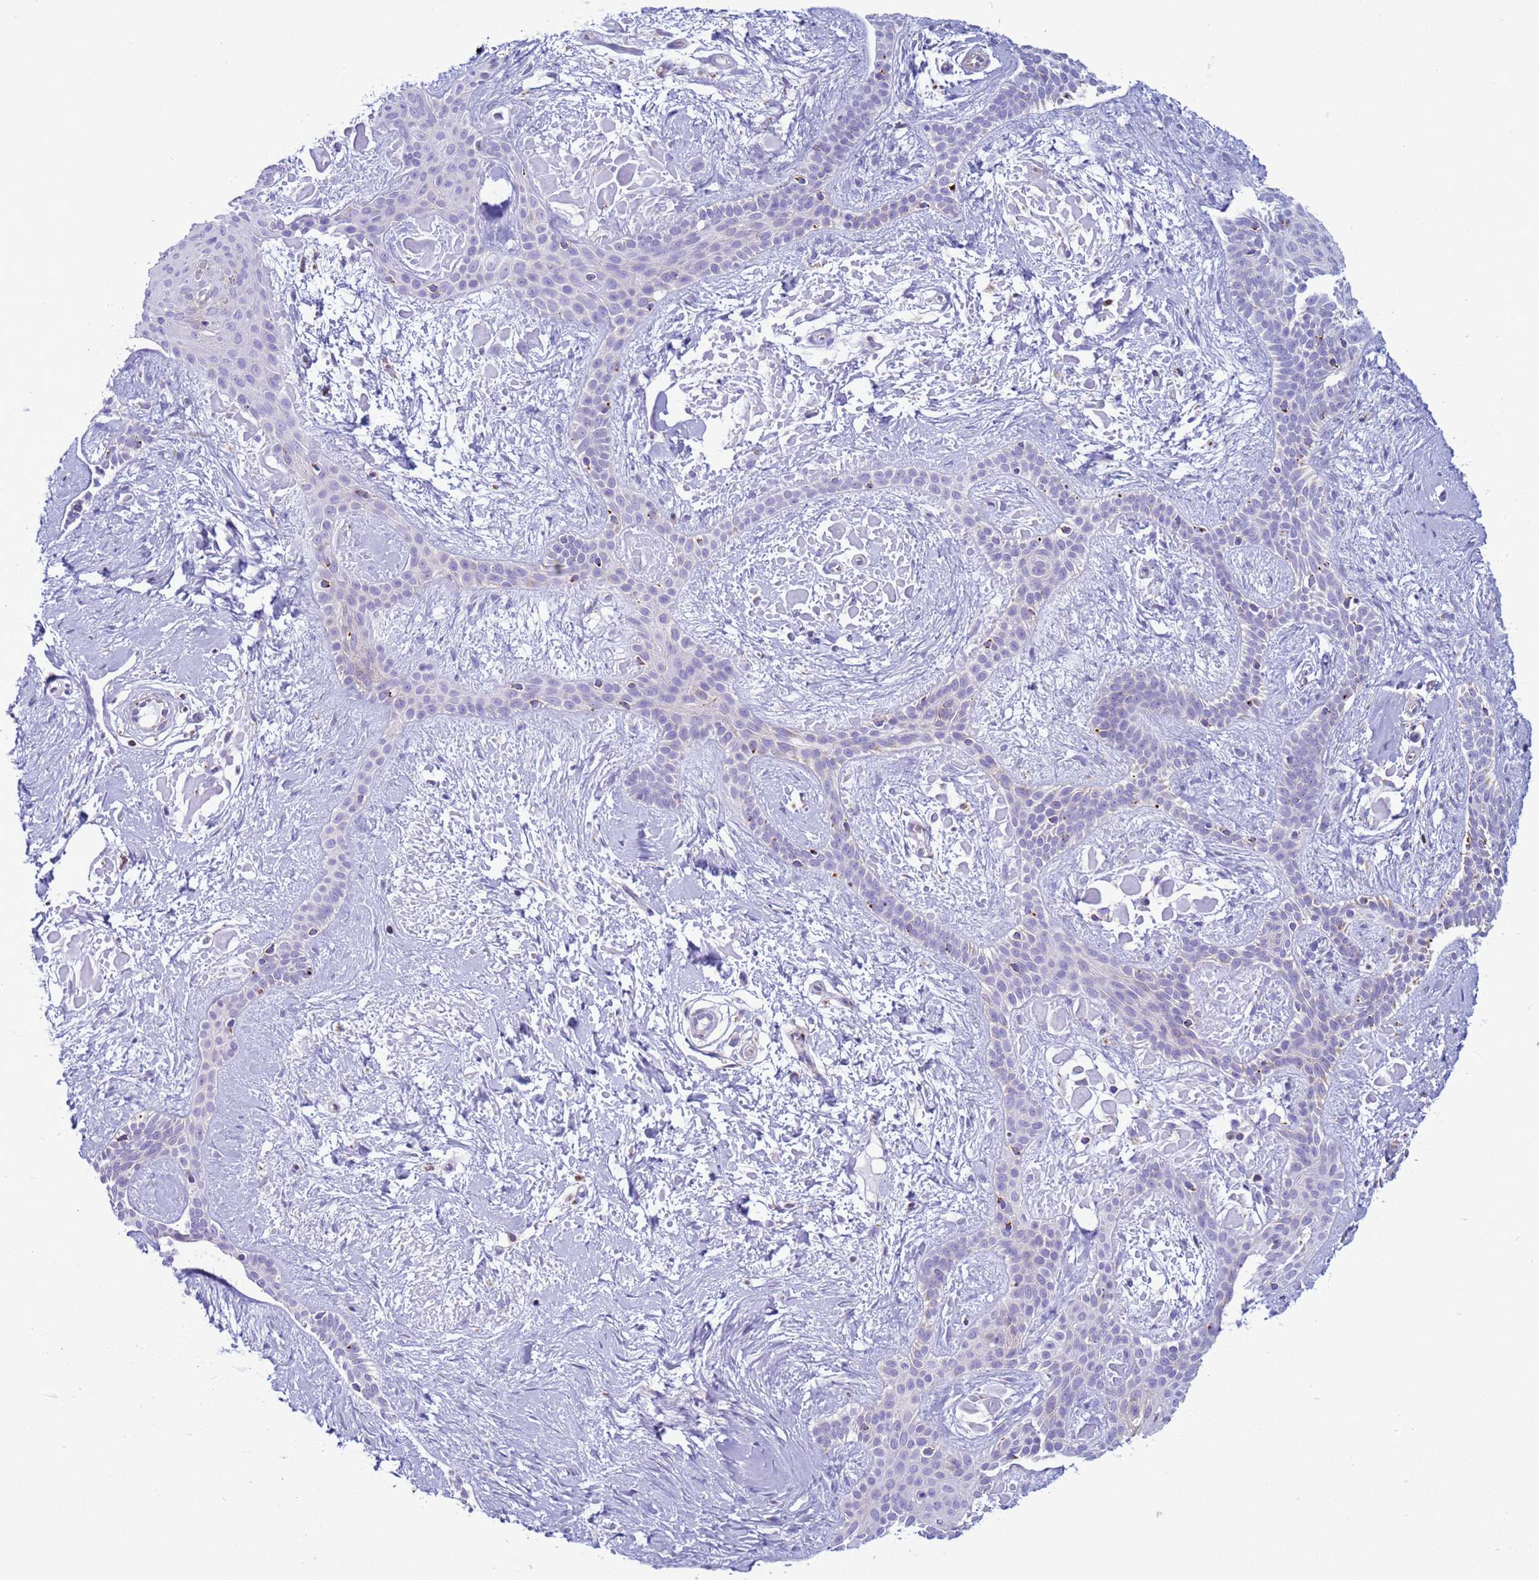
{"staining": {"intensity": "negative", "quantity": "none", "location": "none"}, "tissue": "skin cancer", "cell_type": "Tumor cells", "image_type": "cancer", "snomed": [{"axis": "morphology", "description": "Basal cell carcinoma"}, {"axis": "topography", "description": "Skin"}], "caption": "Immunohistochemistry micrograph of skin basal cell carcinoma stained for a protein (brown), which reveals no staining in tumor cells.", "gene": "NCALD", "patient": {"sex": "male", "age": 78}}